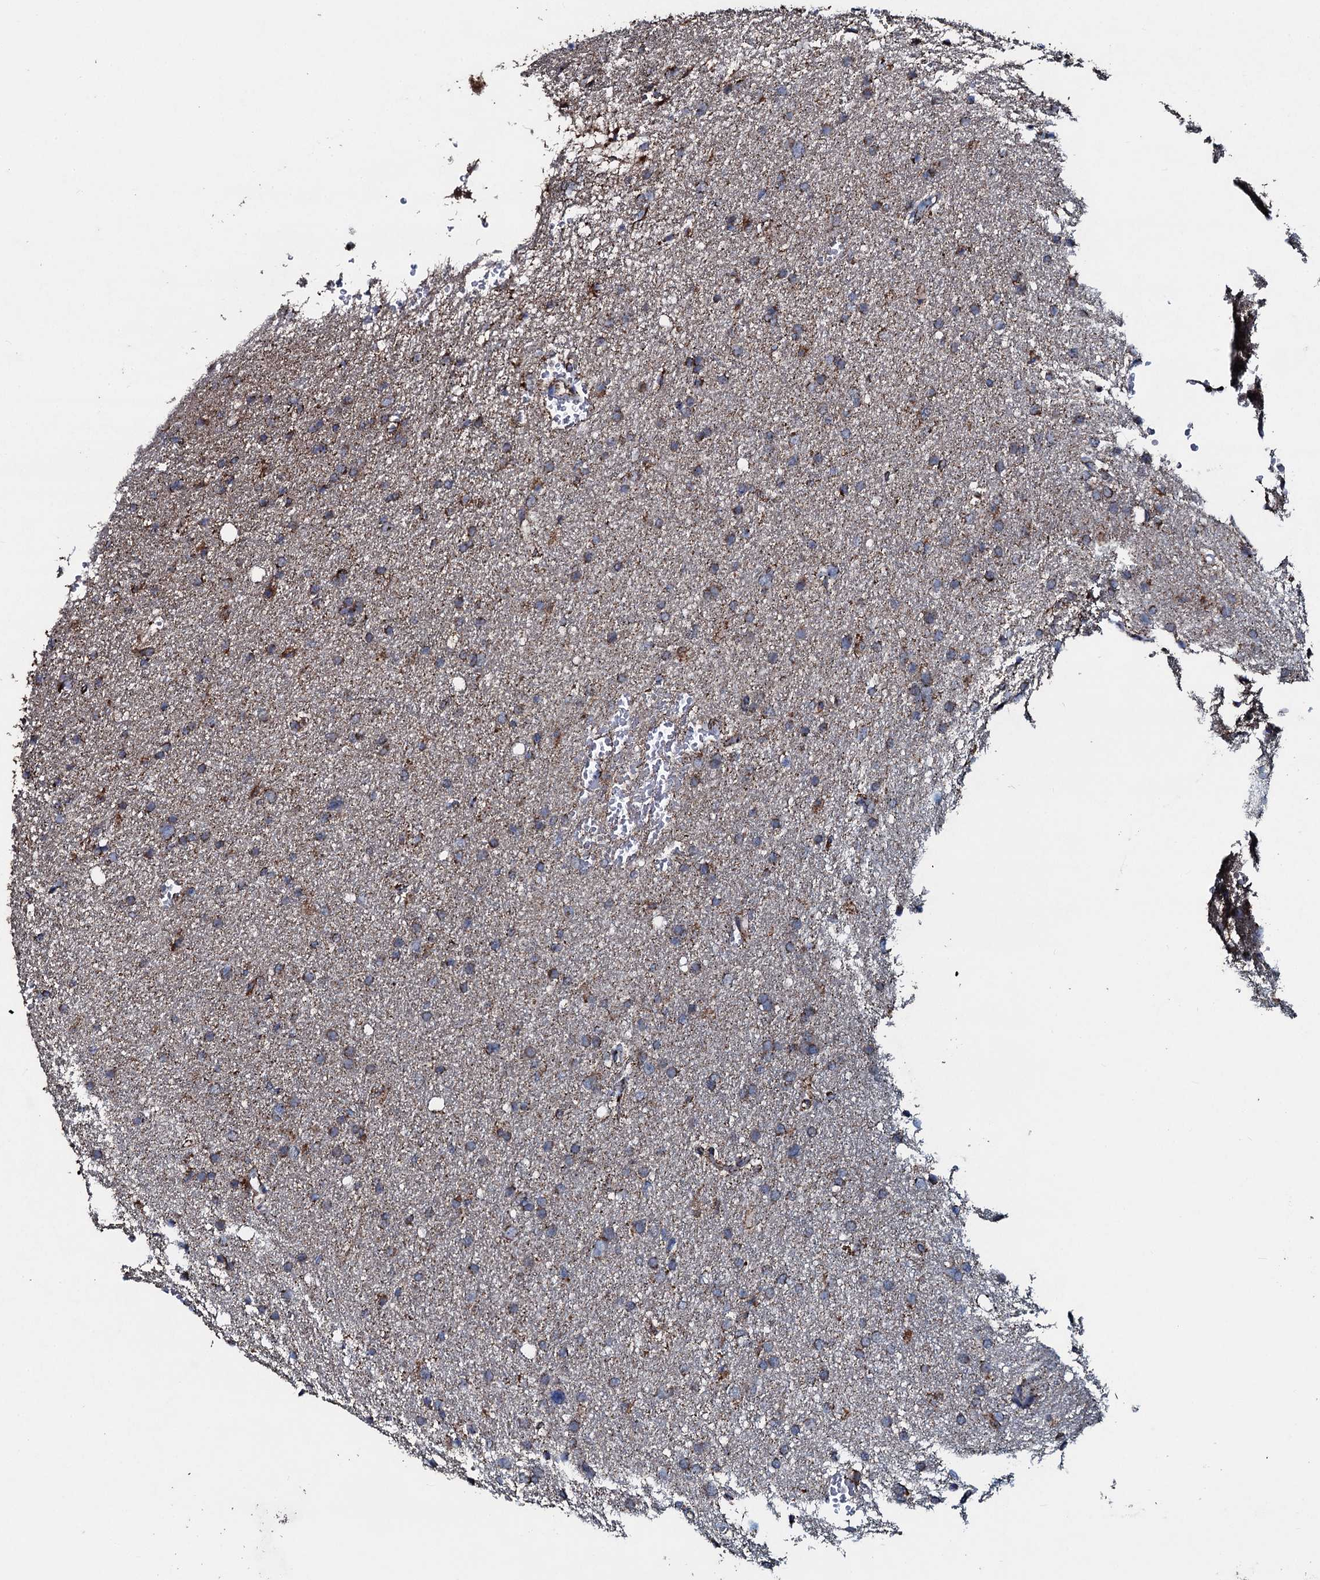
{"staining": {"intensity": "moderate", "quantity": ">75%", "location": "cytoplasmic/membranous"}, "tissue": "glioma", "cell_type": "Tumor cells", "image_type": "cancer", "snomed": [{"axis": "morphology", "description": "Glioma, malignant, High grade"}, {"axis": "topography", "description": "Cerebral cortex"}], "caption": "A brown stain labels moderate cytoplasmic/membranous staining of a protein in human malignant high-grade glioma tumor cells. Using DAB (brown) and hematoxylin (blue) stains, captured at high magnification using brightfield microscopy.", "gene": "DYNC2I2", "patient": {"sex": "female", "age": 36}}